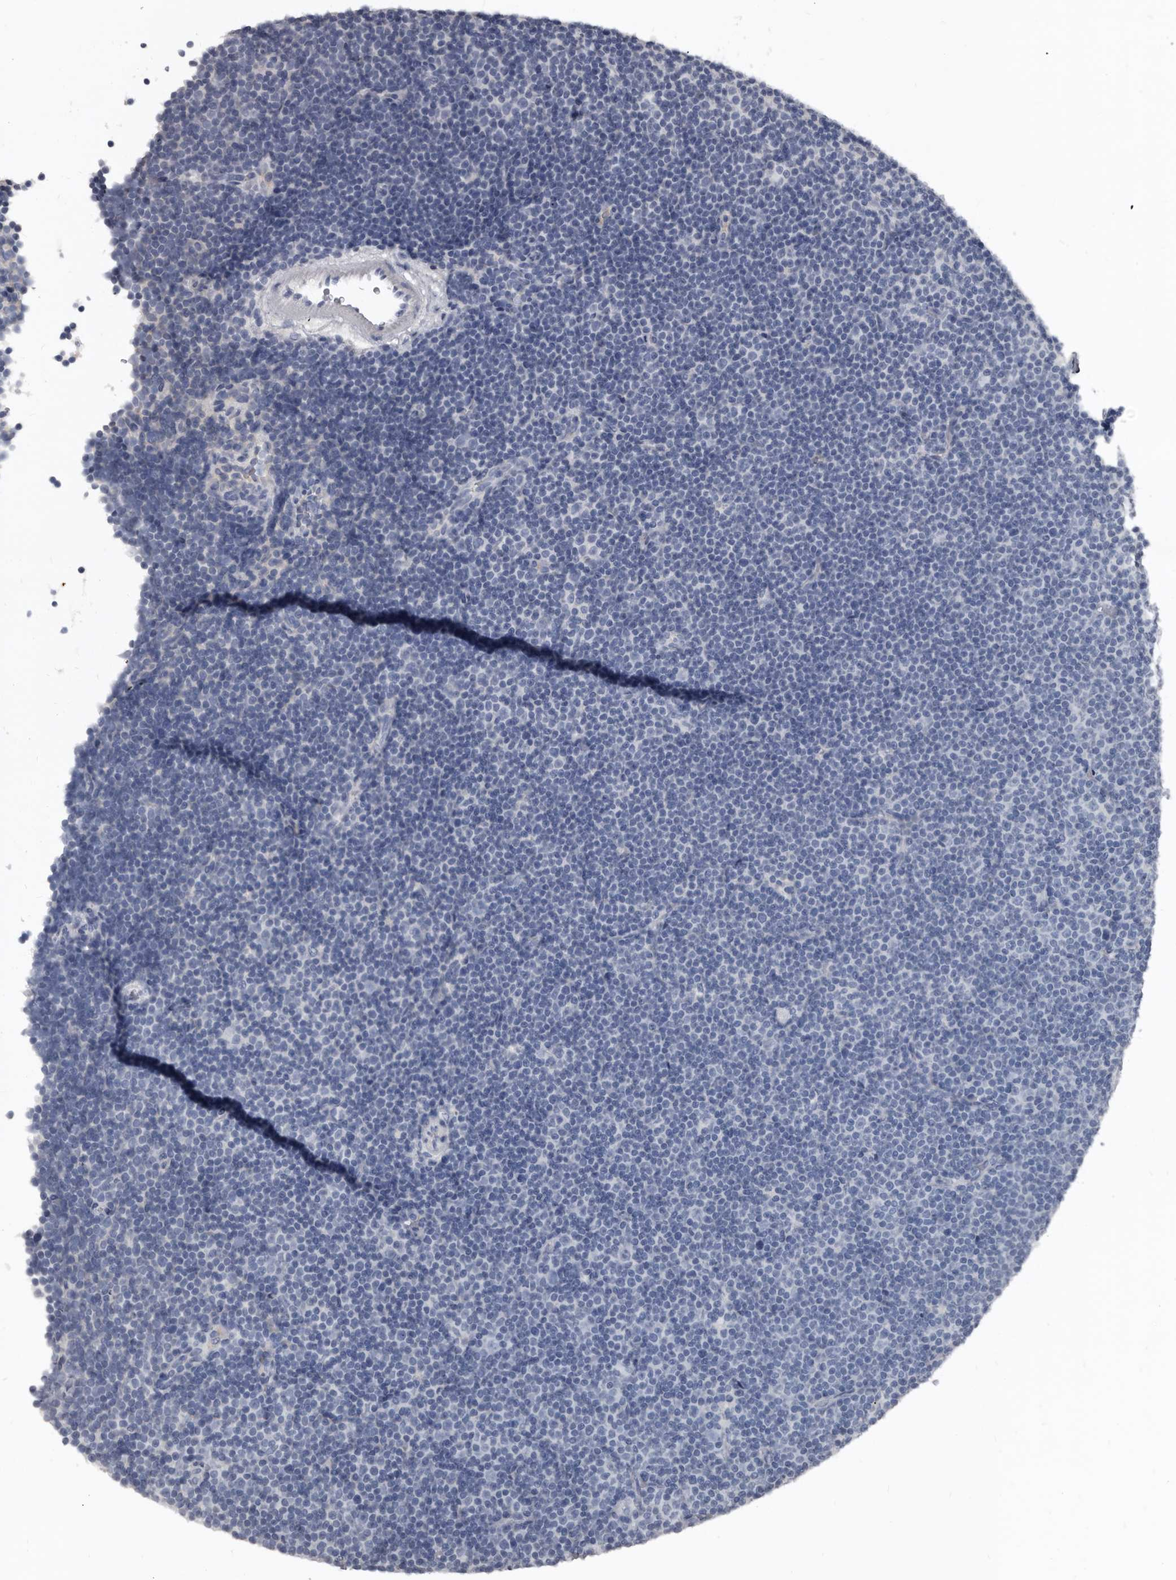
{"staining": {"intensity": "negative", "quantity": "none", "location": "none"}, "tissue": "lymphoma", "cell_type": "Tumor cells", "image_type": "cancer", "snomed": [{"axis": "morphology", "description": "Malignant lymphoma, non-Hodgkin's type, Low grade"}, {"axis": "topography", "description": "Lymph node"}], "caption": "Image shows no significant protein expression in tumor cells of lymphoma. (IHC, brightfield microscopy, high magnification).", "gene": "GREB1", "patient": {"sex": "female", "age": 67}}